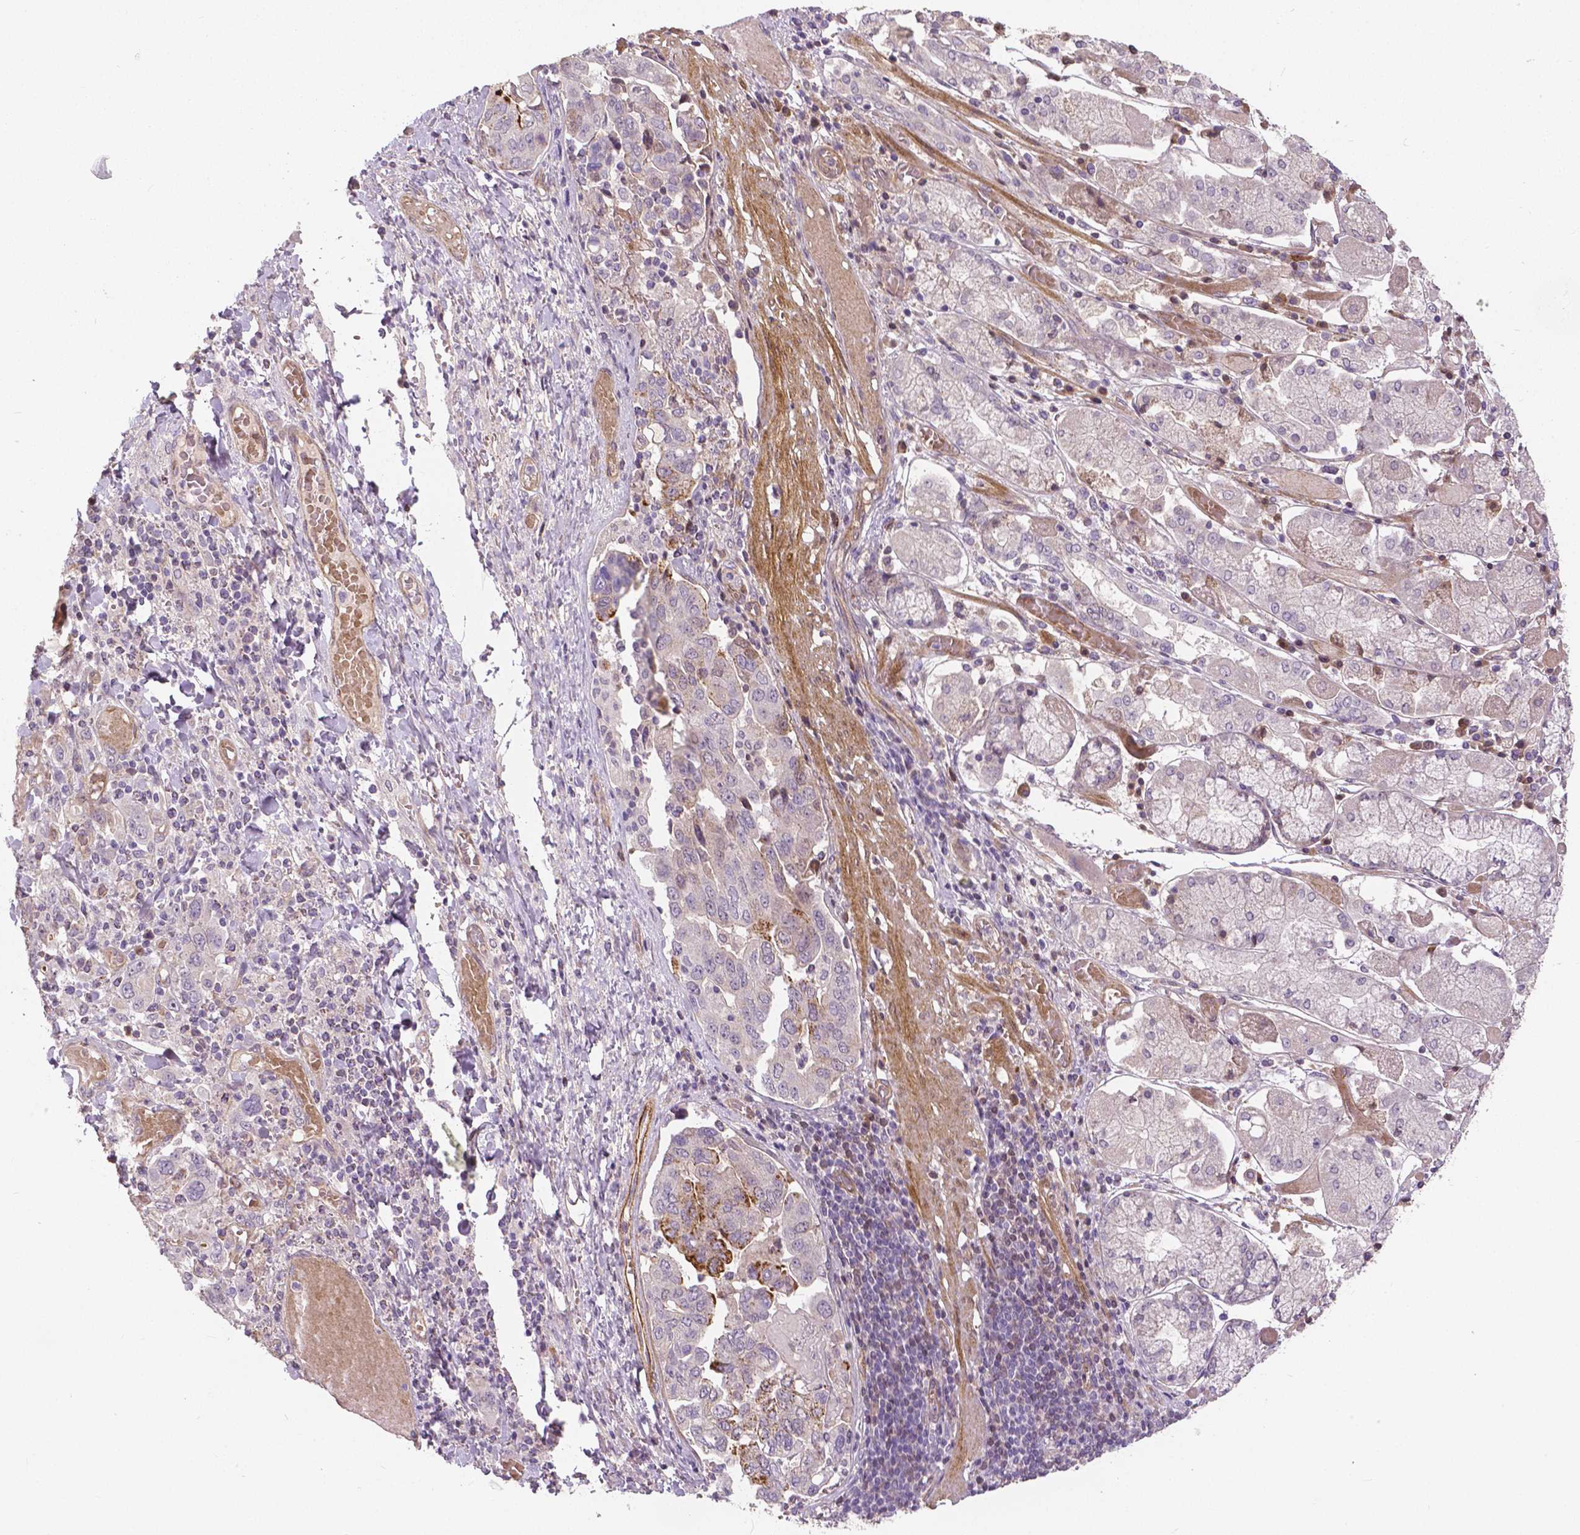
{"staining": {"intensity": "moderate", "quantity": "<25%", "location": "cytoplasmic/membranous"}, "tissue": "stomach cancer", "cell_type": "Tumor cells", "image_type": "cancer", "snomed": [{"axis": "morphology", "description": "Adenocarcinoma, NOS"}, {"axis": "topography", "description": "Stomach, upper"}, {"axis": "topography", "description": "Stomach"}], "caption": "This is an image of immunohistochemistry staining of adenocarcinoma (stomach), which shows moderate positivity in the cytoplasmic/membranous of tumor cells.", "gene": "FLT1", "patient": {"sex": "male", "age": 62}}